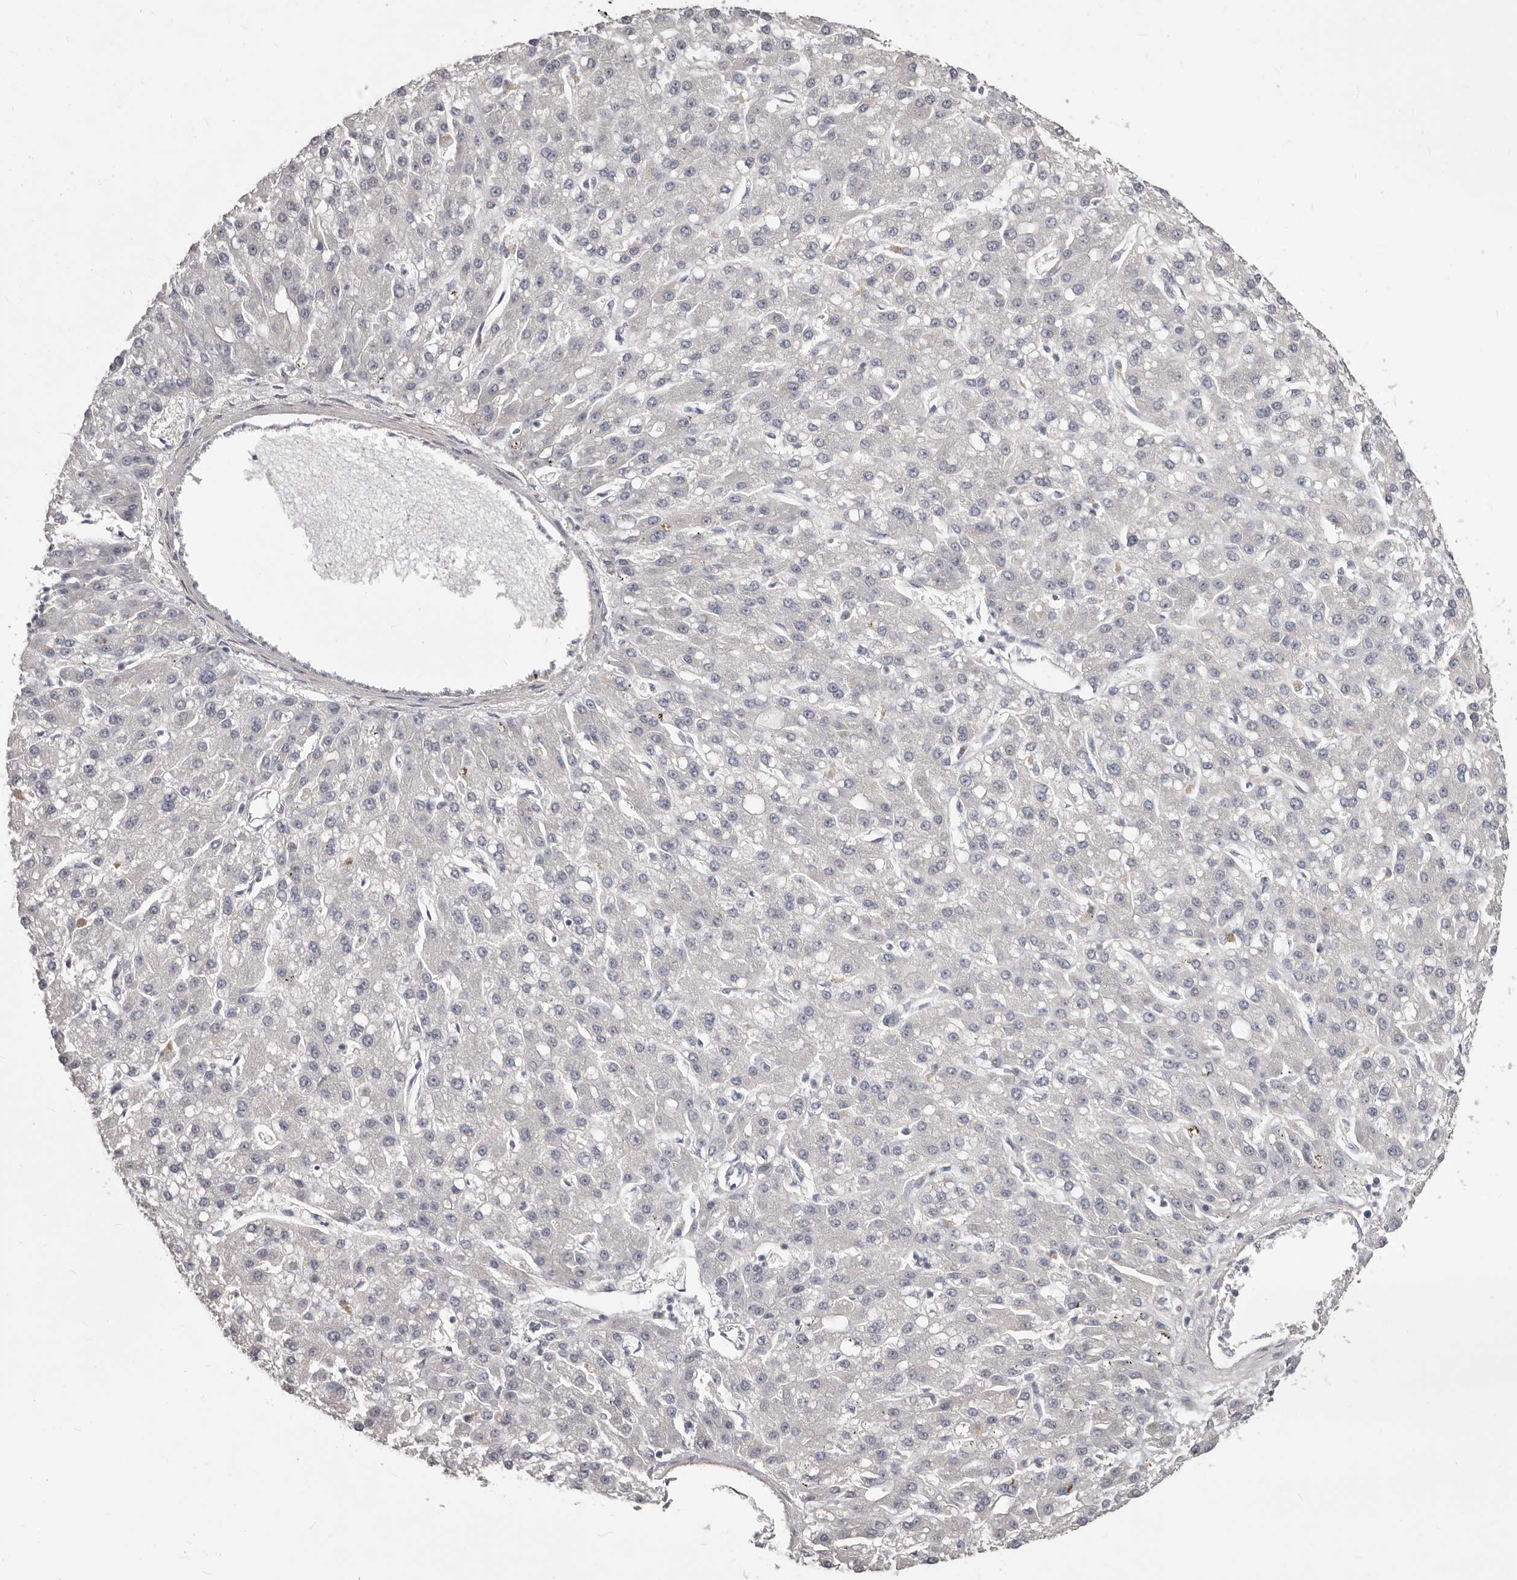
{"staining": {"intensity": "negative", "quantity": "none", "location": "none"}, "tissue": "liver cancer", "cell_type": "Tumor cells", "image_type": "cancer", "snomed": [{"axis": "morphology", "description": "Carcinoma, Hepatocellular, NOS"}, {"axis": "topography", "description": "Liver"}], "caption": "An immunohistochemistry (IHC) micrograph of liver cancer (hepatocellular carcinoma) is shown. There is no staining in tumor cells of liver cancer (hepatocellular carcinoma).", "gene": "PRMT2", "patient": {"sex": "male", "age": 67}}